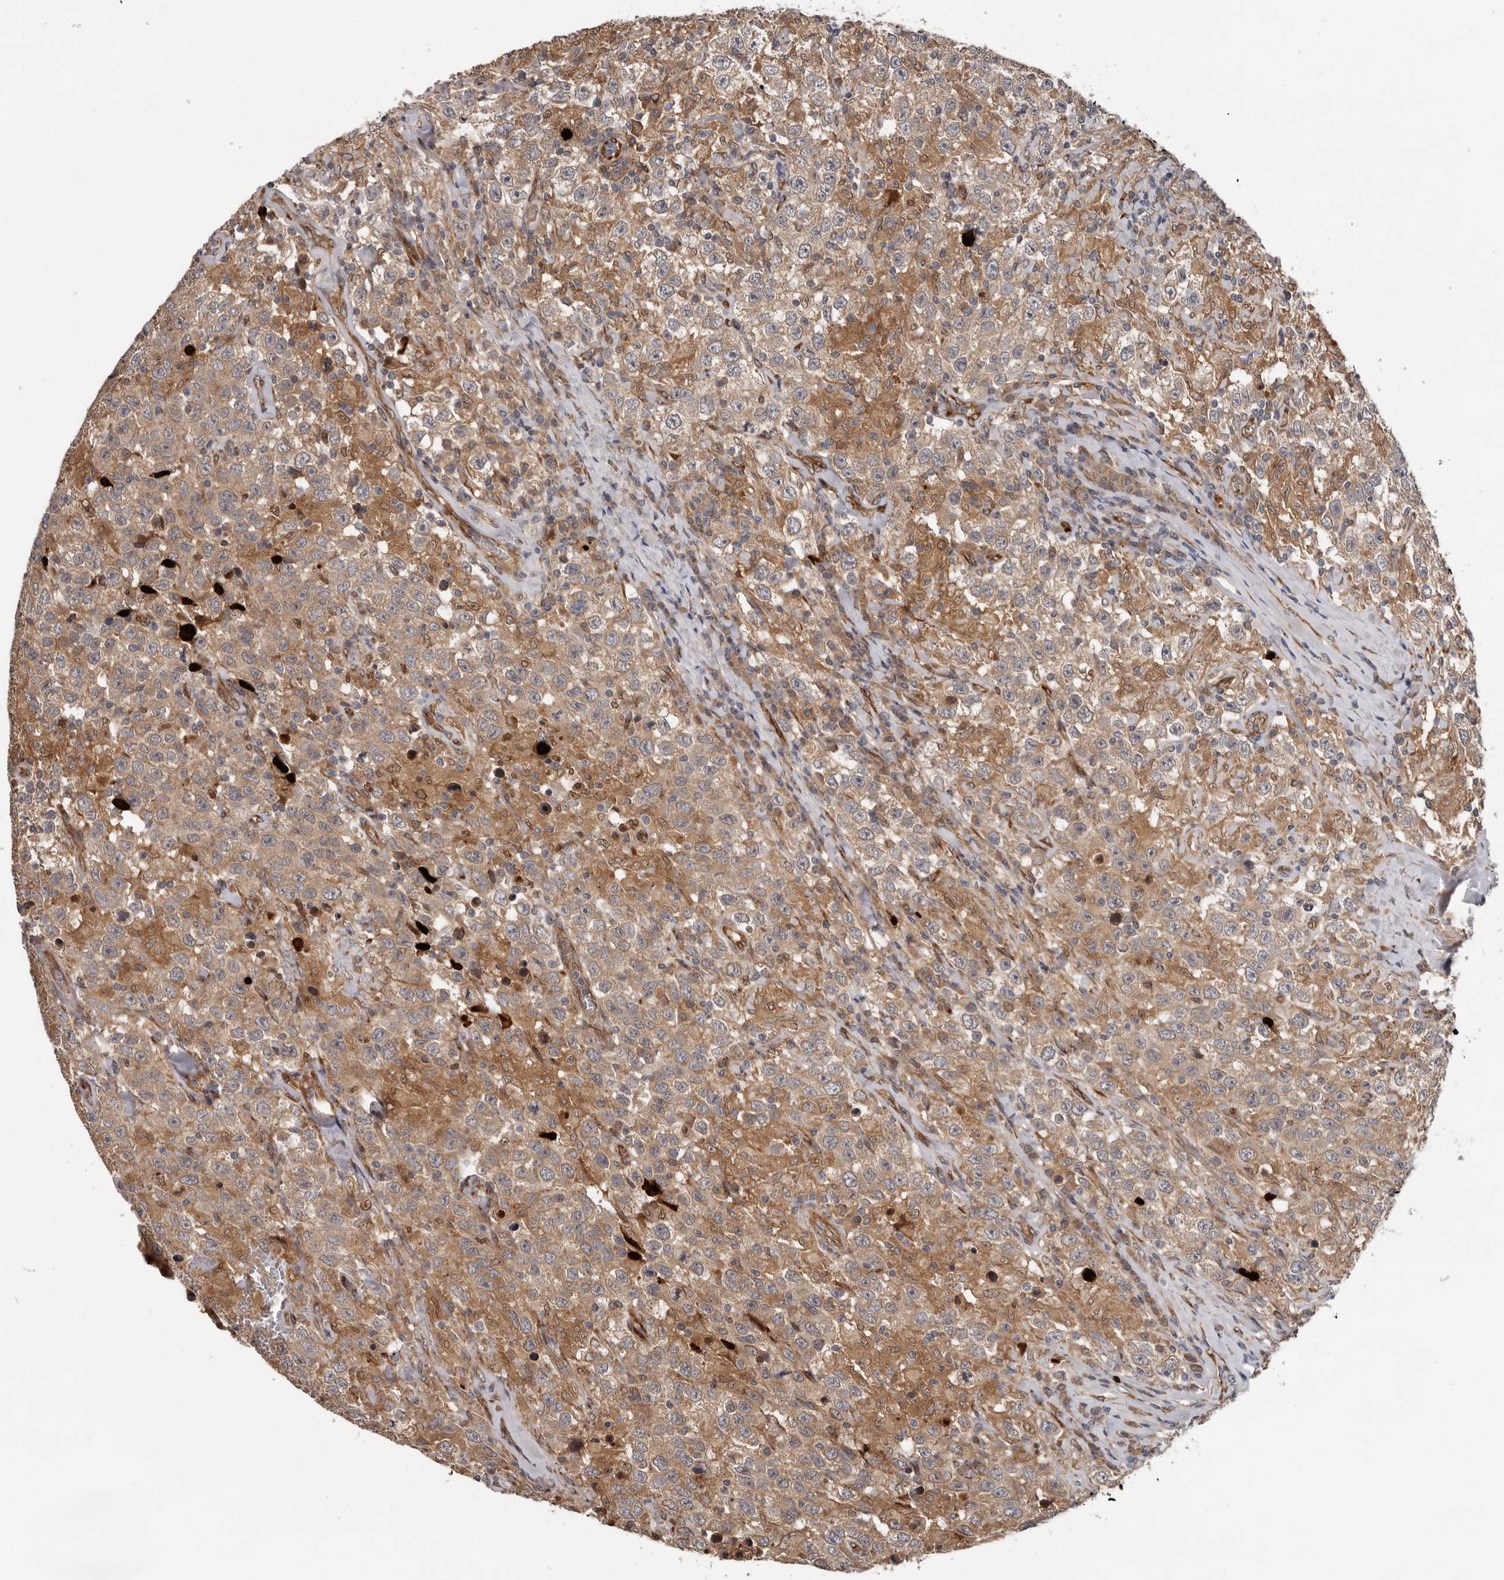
{"staining": {"intensity": "moderate", "quantity": ">75%", "location": "cytoplasmic/membranous"}, "tissue": "testis cancer", "cell_type": "Tumor cells", "image_type": "cancer", "snomed": [{"axis": "morphology", "description": "Seminoma, NOS"}, {"axis": "topography", "description": "Testis"}], "caption": "Human testis seminoma stained with a protein marker shows moderate staining in tumor cells.", "gene": "MTF1", "patient": {"sex": "male", "age": 41}}